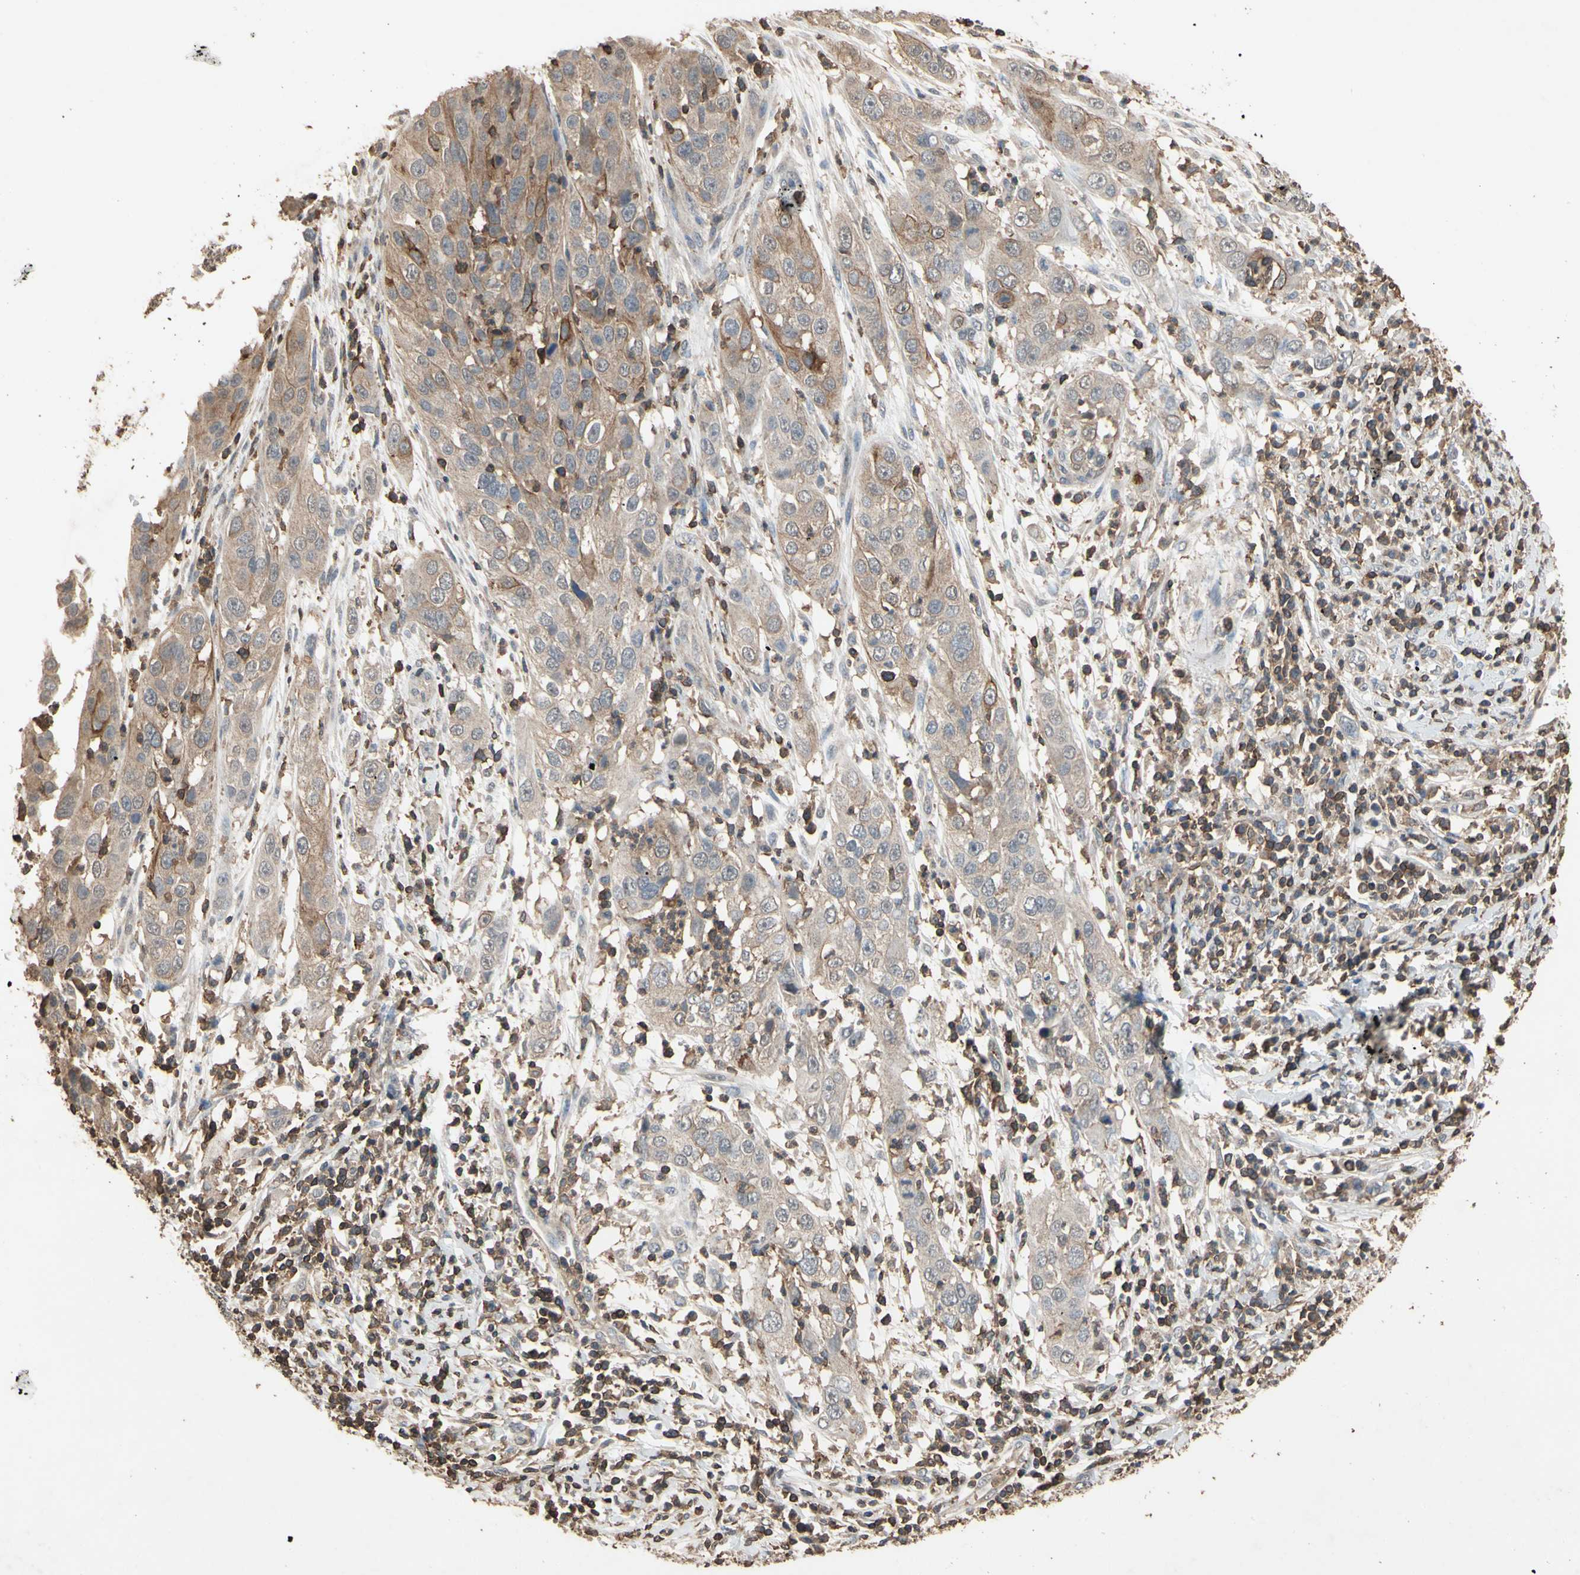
{"staining": {"intensity": "weak", "quantity": ">75%", "location": "cytoplasmic/membranous"}, "tissue": "cervical cancer", "cell_type": "Tumor cells", "image_type": "cancer", "snomed": [{"axis": "morphology", "description": "Squamous cell carcinoma, NOS"}, {"axis": "topography", "description": "Cervix"}], "caption": "Tumor cells exhibit low levels of weak cytoplasmic/membranous positivity in approximately >75% of cells in cervical cancer.", "gene": "MAP3K10", "patient": {"sex": "female", "age": 32}}